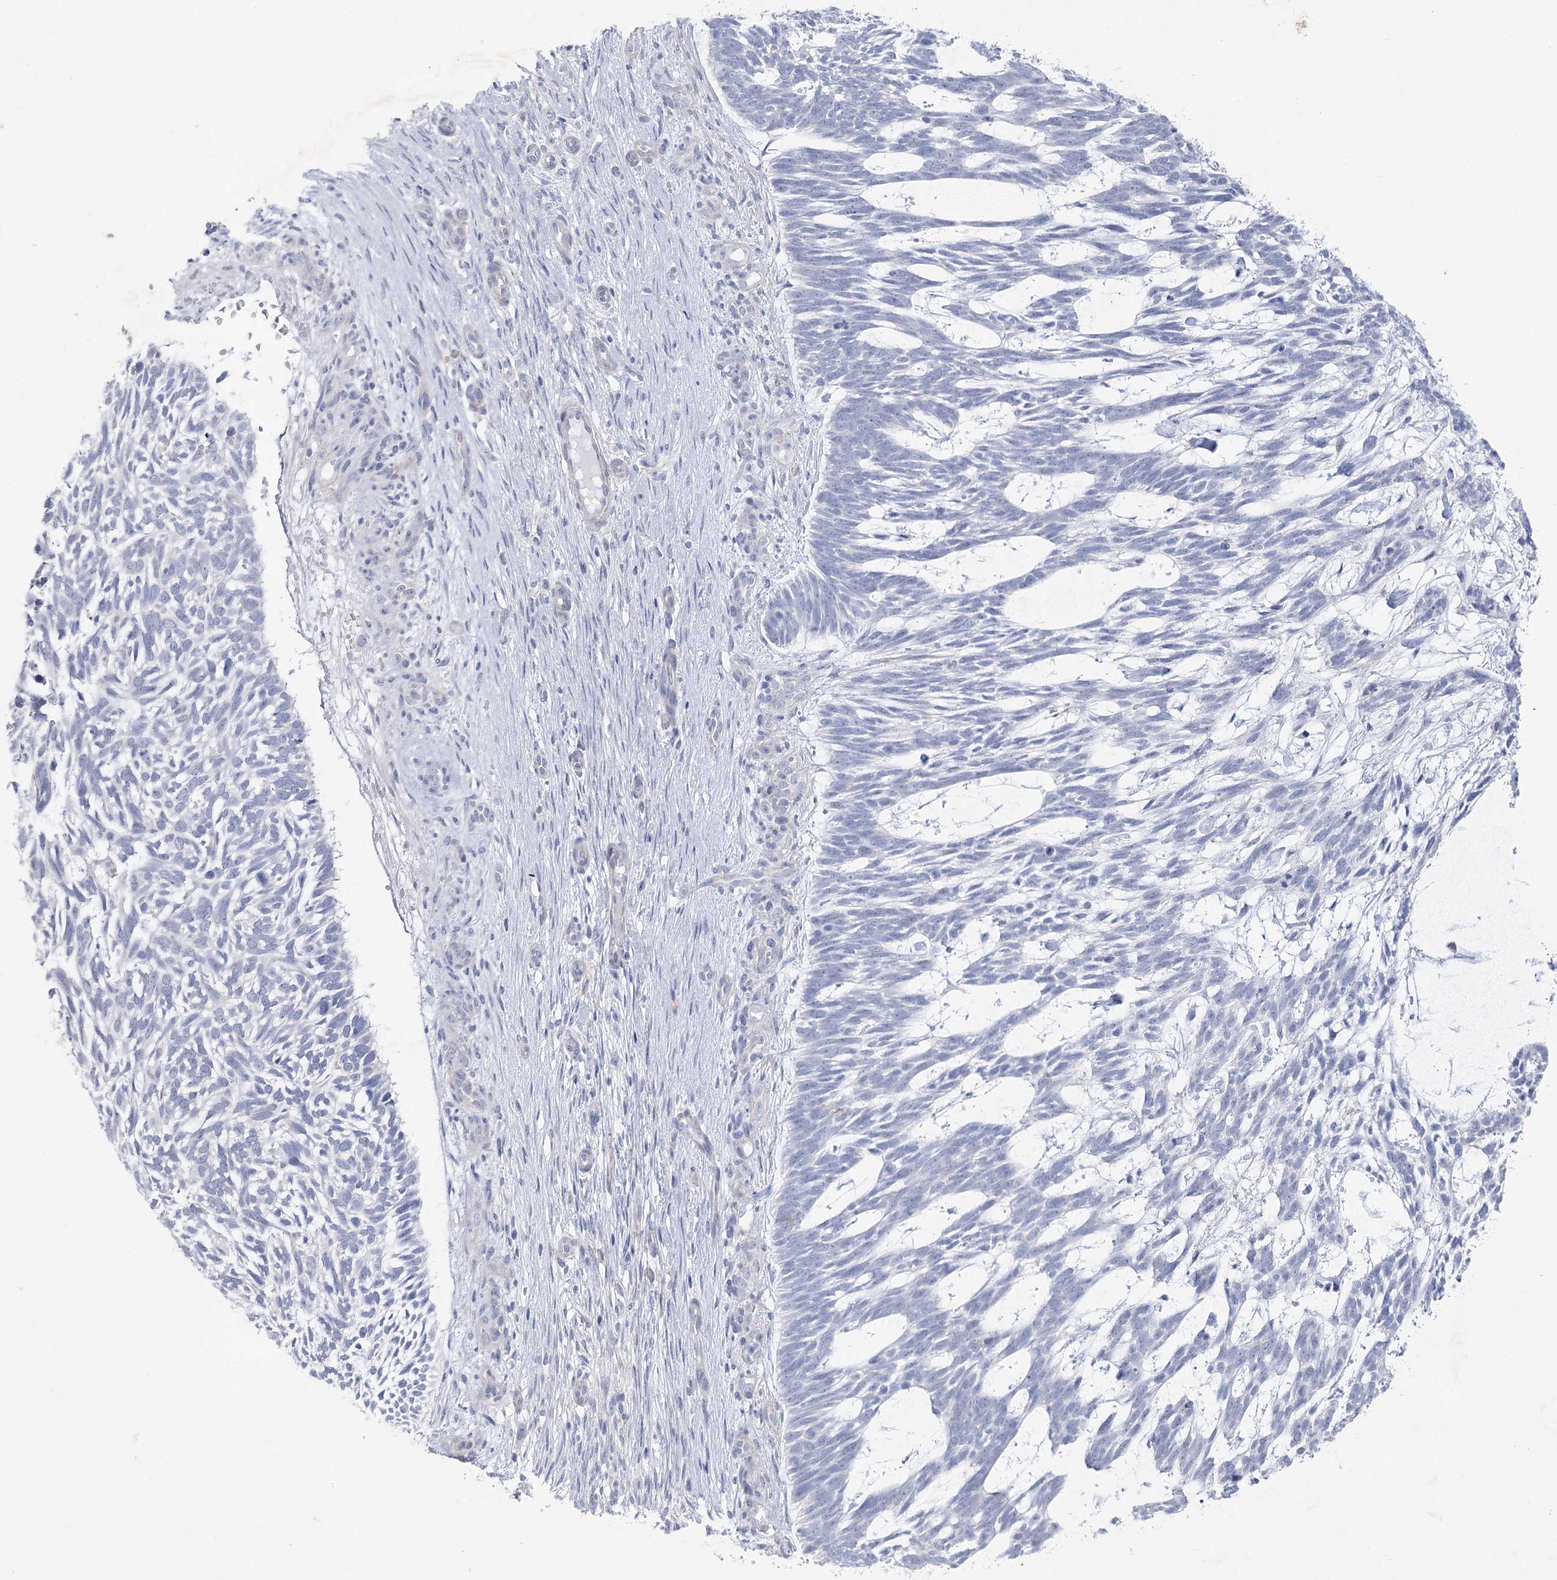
{"staining": {"intensity": "negative", "quantity": "none", "location": "none"}, "tissue": "skin cancer", "cell_type": "Tumor cells", "image_type": "cancer", "snomed": [{"axis": "morphology", "description": "Basal cell carcinoma"}, {"axis": "topography", "description": "Skin"}], "caption": "DAB (3,3'-diaminobenzidine) immunohistochemical staining of human skin cancer (basal cell carcinoma) demonstrates no significant positivity in tumor cells.", "gene": "CCDC88A", "patient": {"sex": "male", "age": 88}}